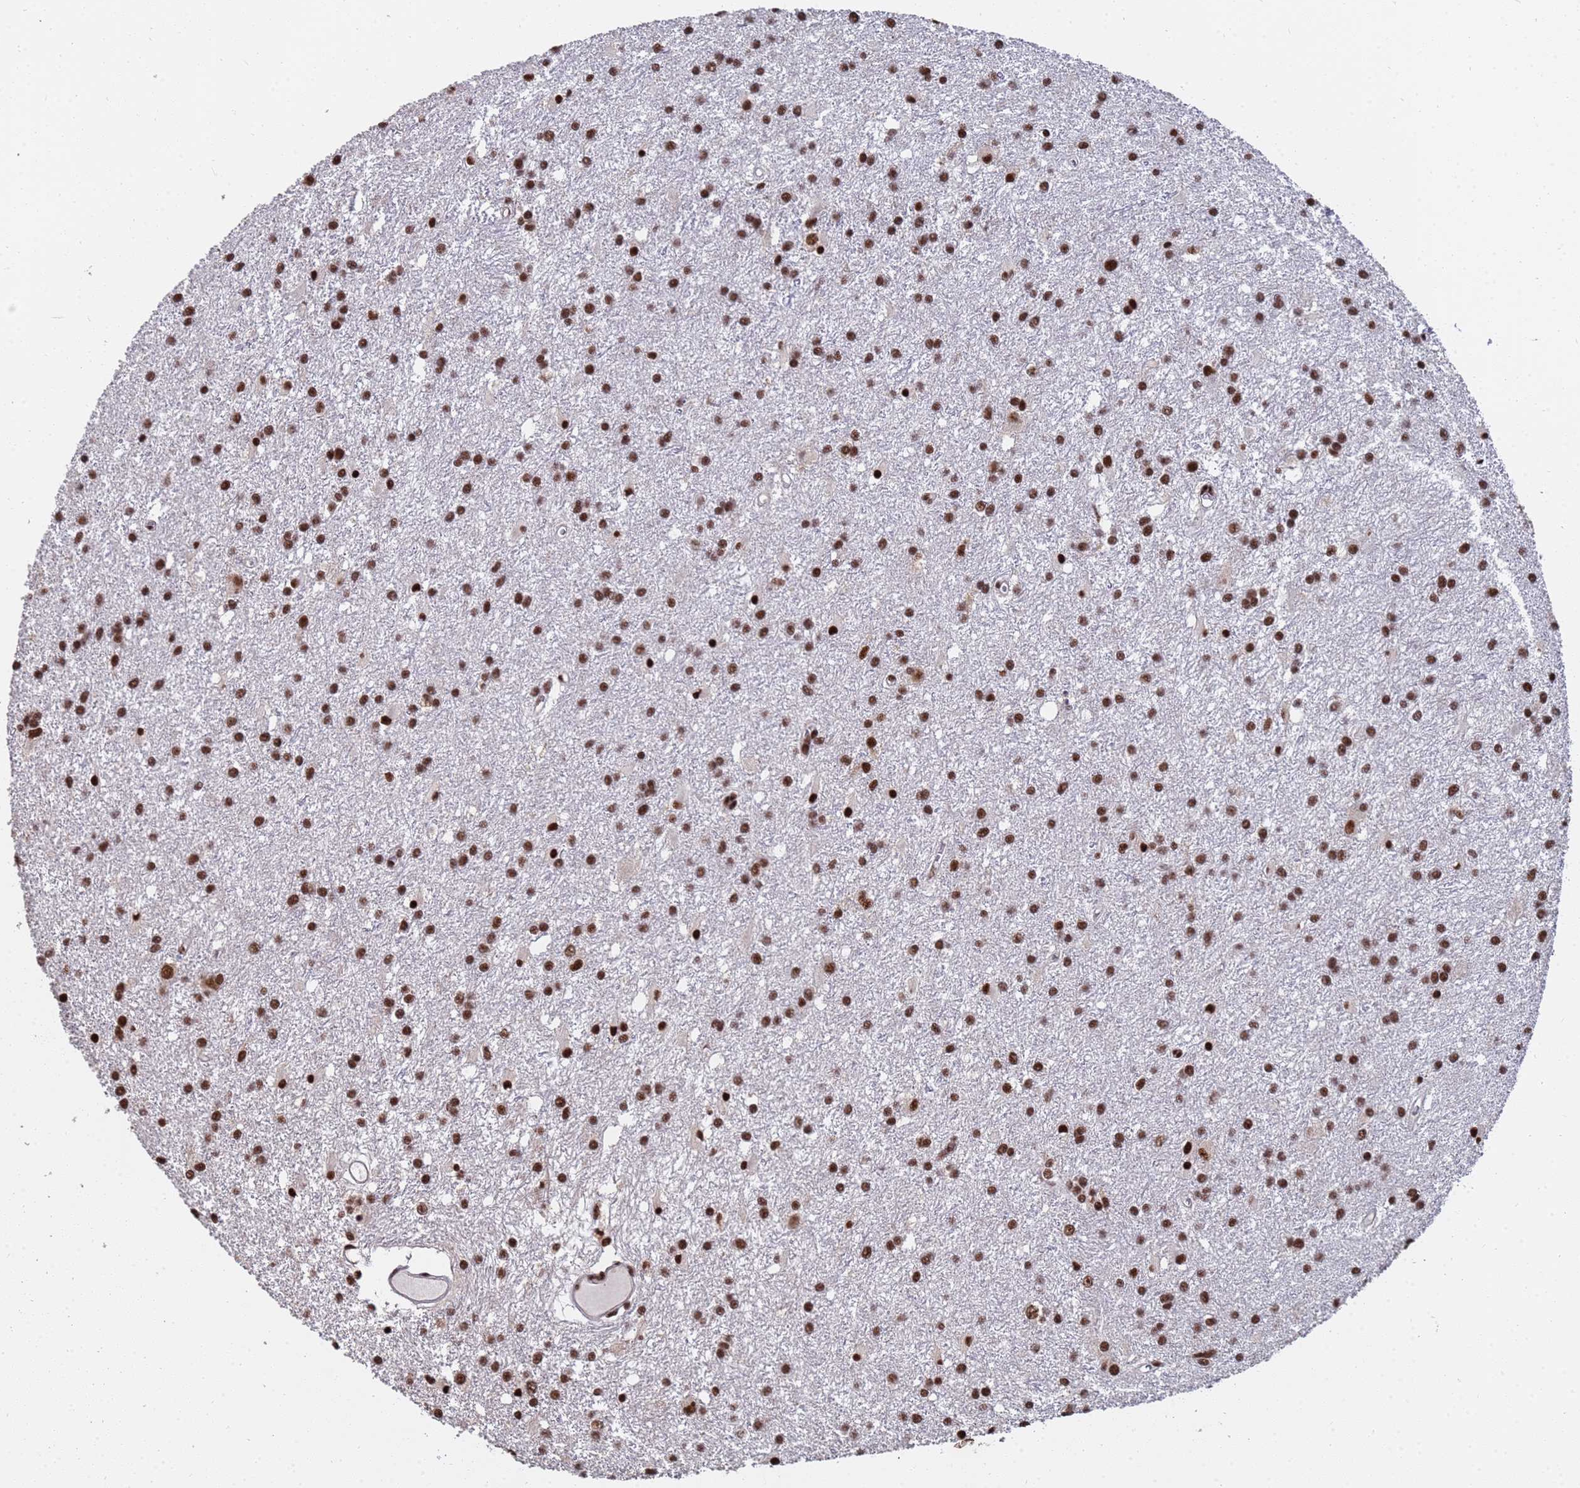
{"staining": {"intensity": "strong", "quantity": ">75%", "location": "nuclear"}, "tissue": "glioma", "cell_type": "Tumor cells", "image_type": "cancer", "snomed": [{"axis": "morphology", "description": "Glioma, malignant, High grade"}, {"axis": "topography", "description": "Brain"}], "caption": "Strong nuclear staining for a protein is seen in approximately >75% of tumor cells of glioma using immunohistochemistry.", "gene": "SF3B2", "patient": {"sex": "female", "age": 50}}